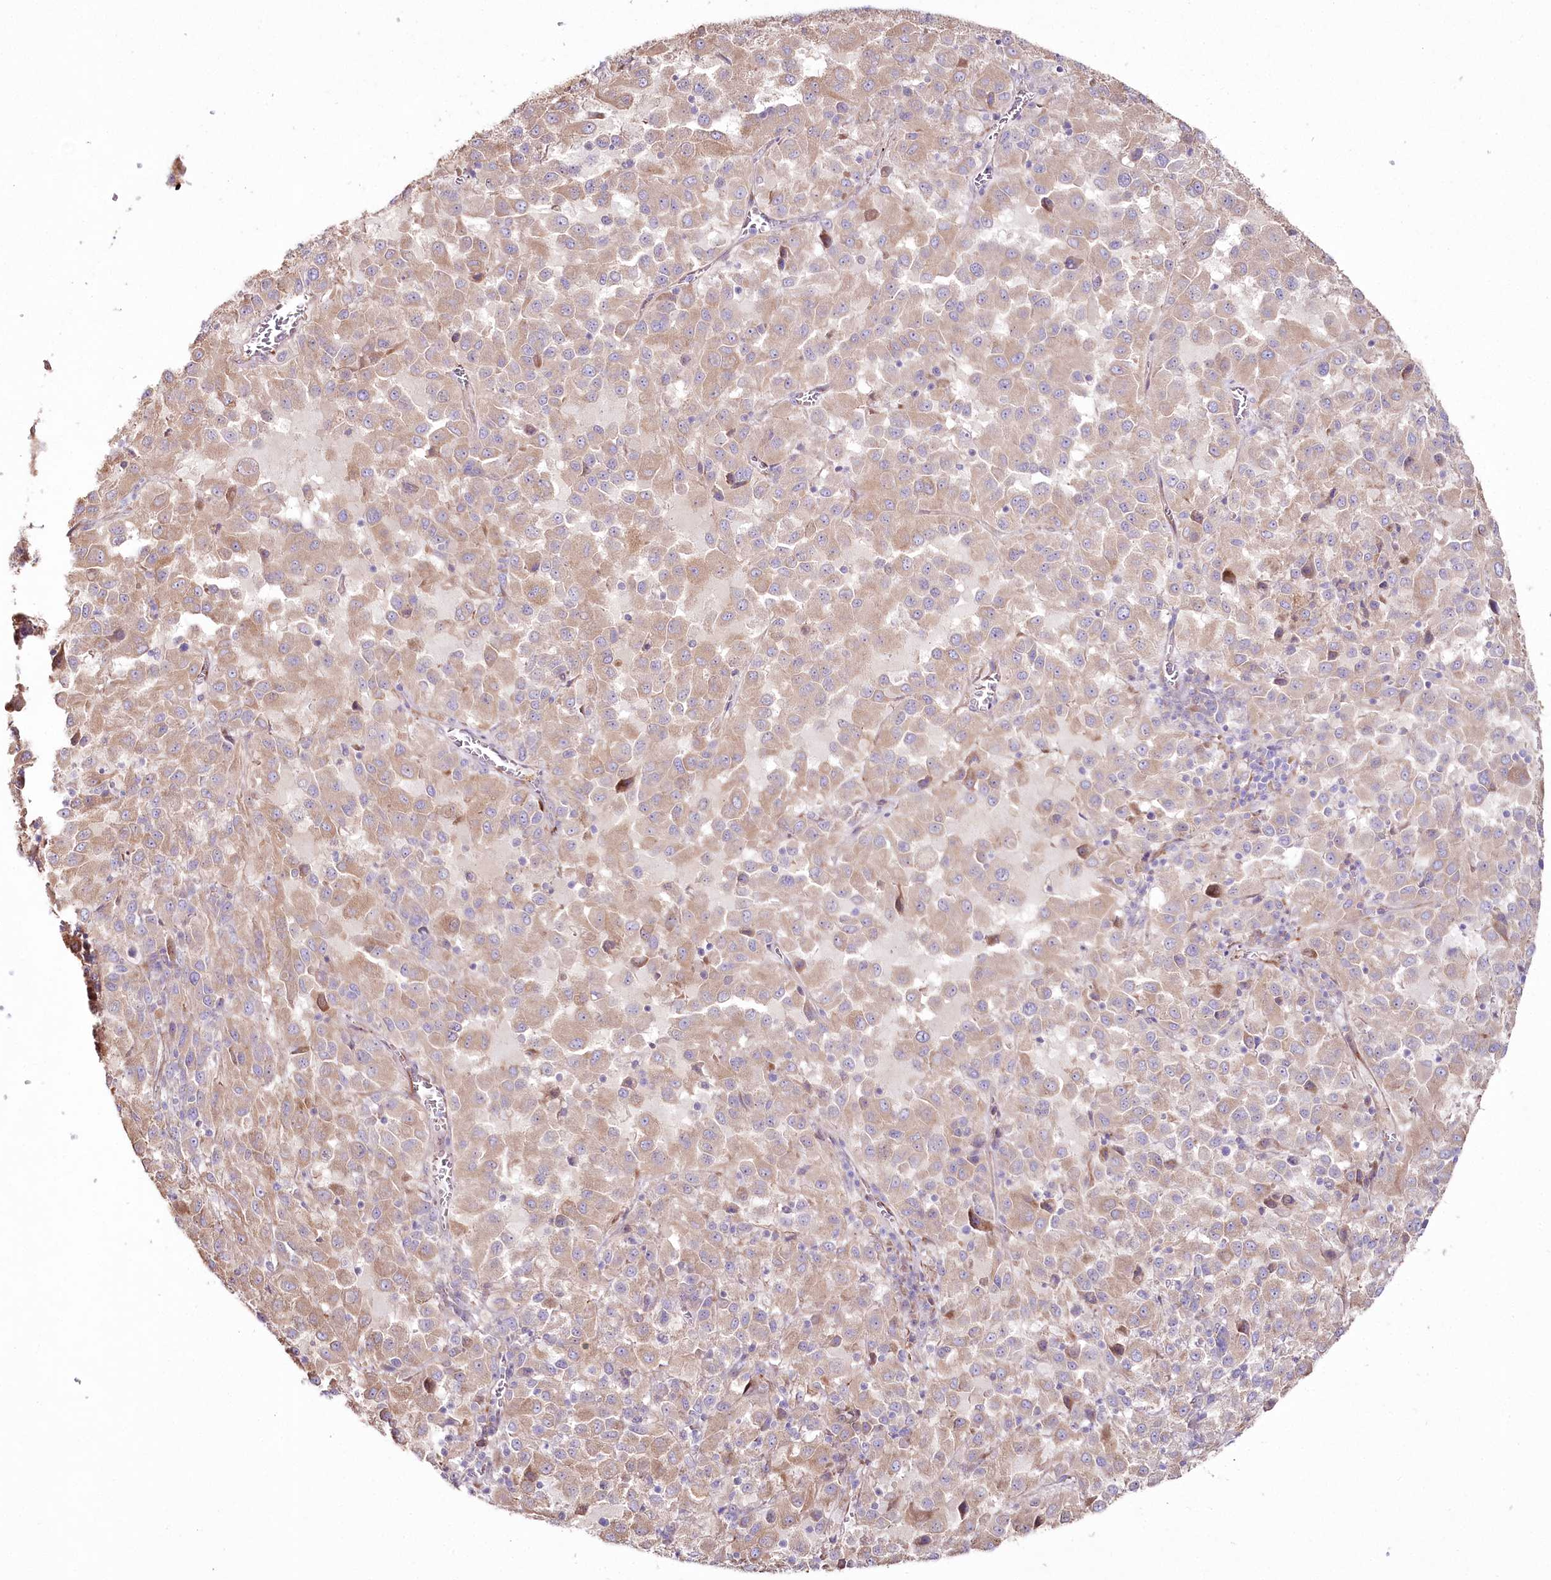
{"staining": {"intensity": "weak", "quantity": ">75%", "location": "cytoplasmic/membranous"}, "tissue": "melanoma", "cell_type": "Tumor cells", "image_type": "cancer", "snomed": [{"axis": "morphology", "description": "Malignant melanoma, Metastatic site"}, {"axis": "topography", "description": "Lung"}], "caption": "Protein expression analysis of human melanoma reveals weak cytoplasmic/membranous positivity in about >75% of tumor cells.", "gene": "SUMF1", "patient": {"sex": "male", "age": 64}}